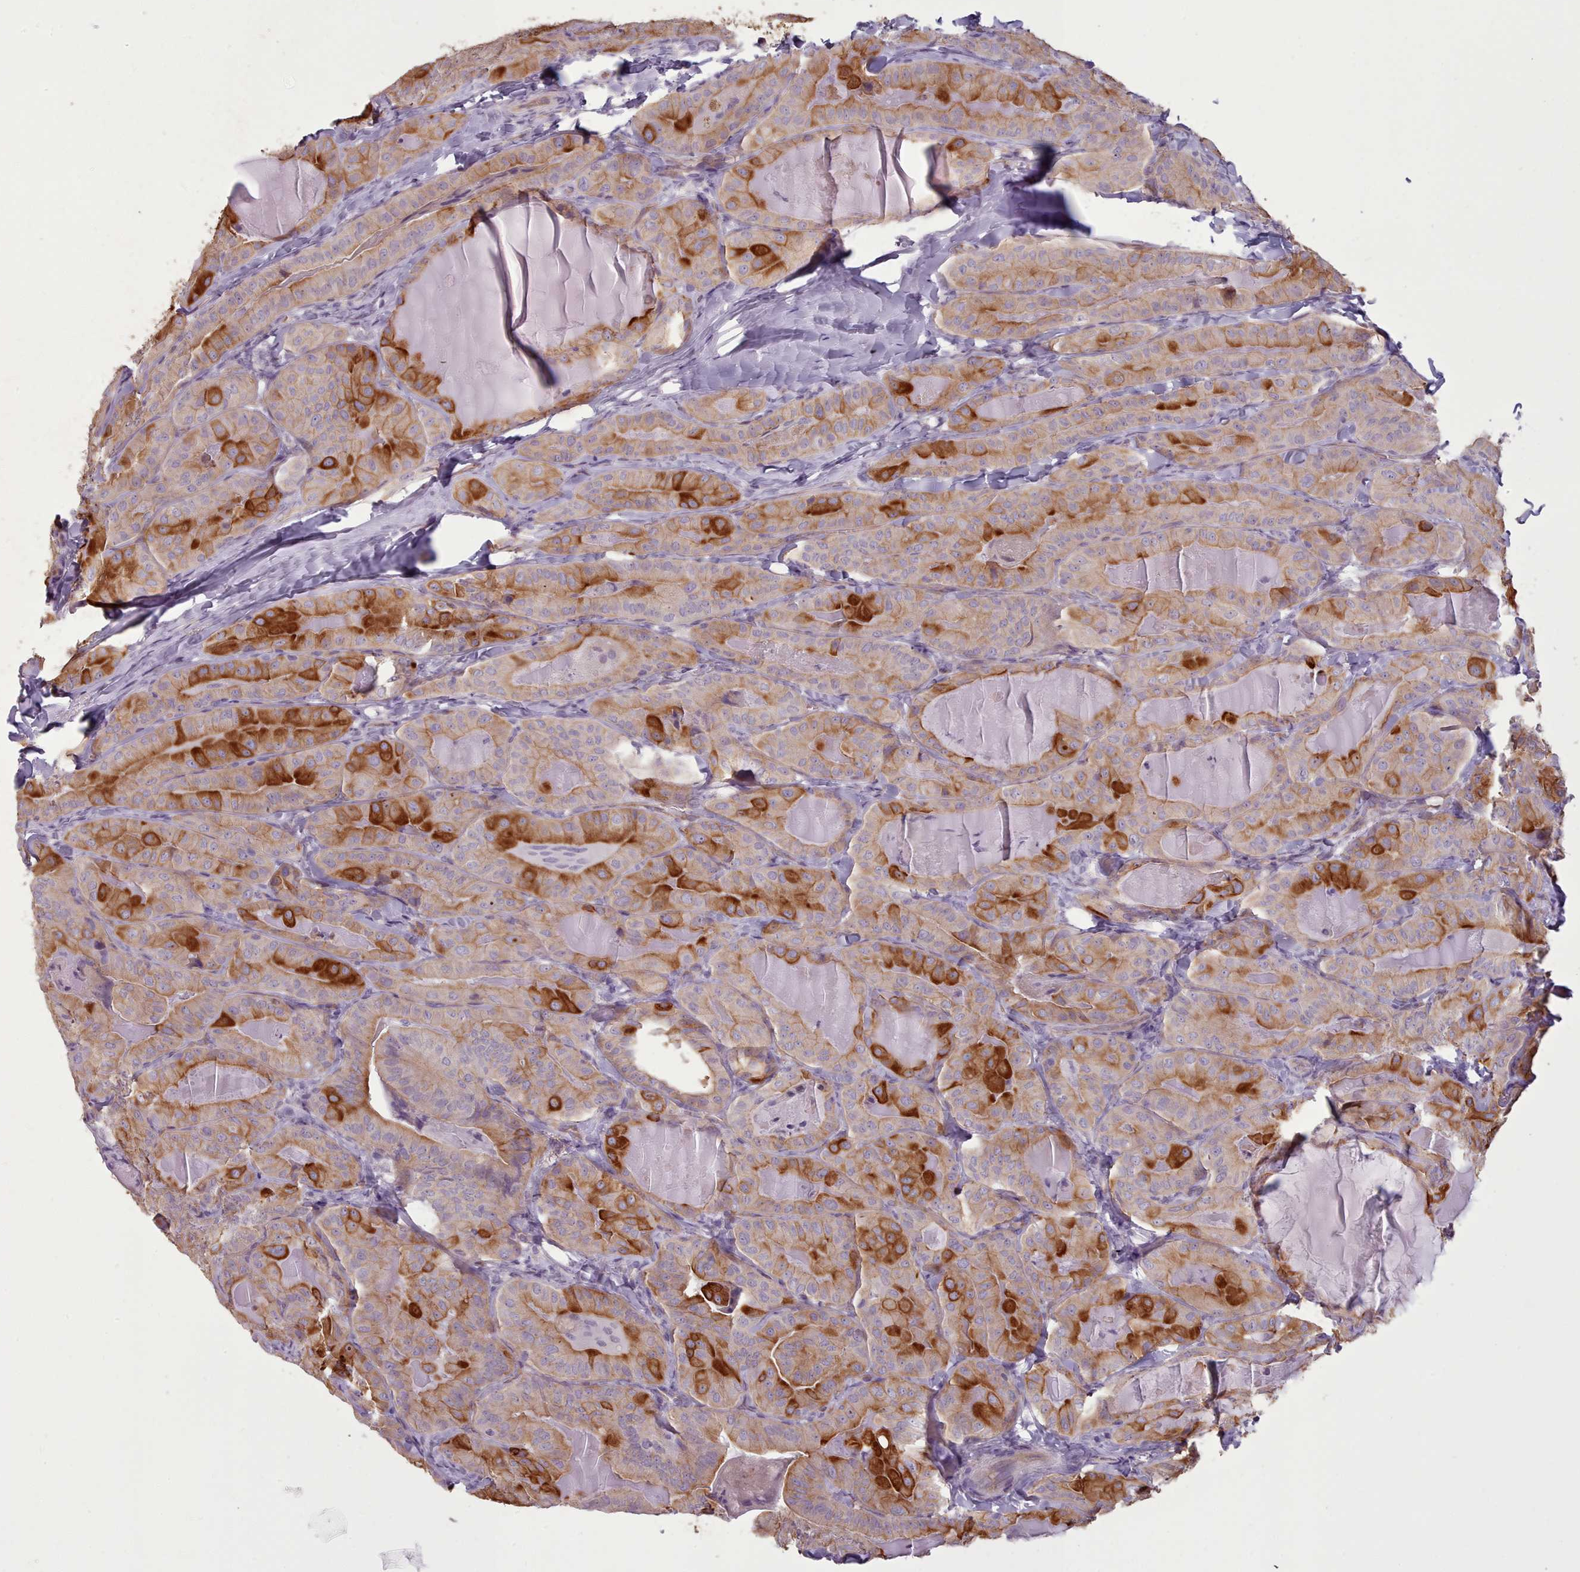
{"staining": {"intensity": "strong", "quantity": "25%-75%", "location": "cytoplasmic/membranous"}, "tissue": "thyroid cancer", "cell_type": "Tumor cells", "image_type": "cancer", "snomed": [{"axis": "morphology", "description": "Papillary adenocarcinoma, NOS"}, {"axis": "topography", "description": "Thyroid gland"}], "caption": "Human thyroid cancer (papillary adenocarcinoma) stained for a protein (brown) reveals strong cytoplasmic/membranous positive staining in approximately 25%-75% of tumor cells.", "gene": "PLD4", "patient": {"sex": "female", "age": 68}}